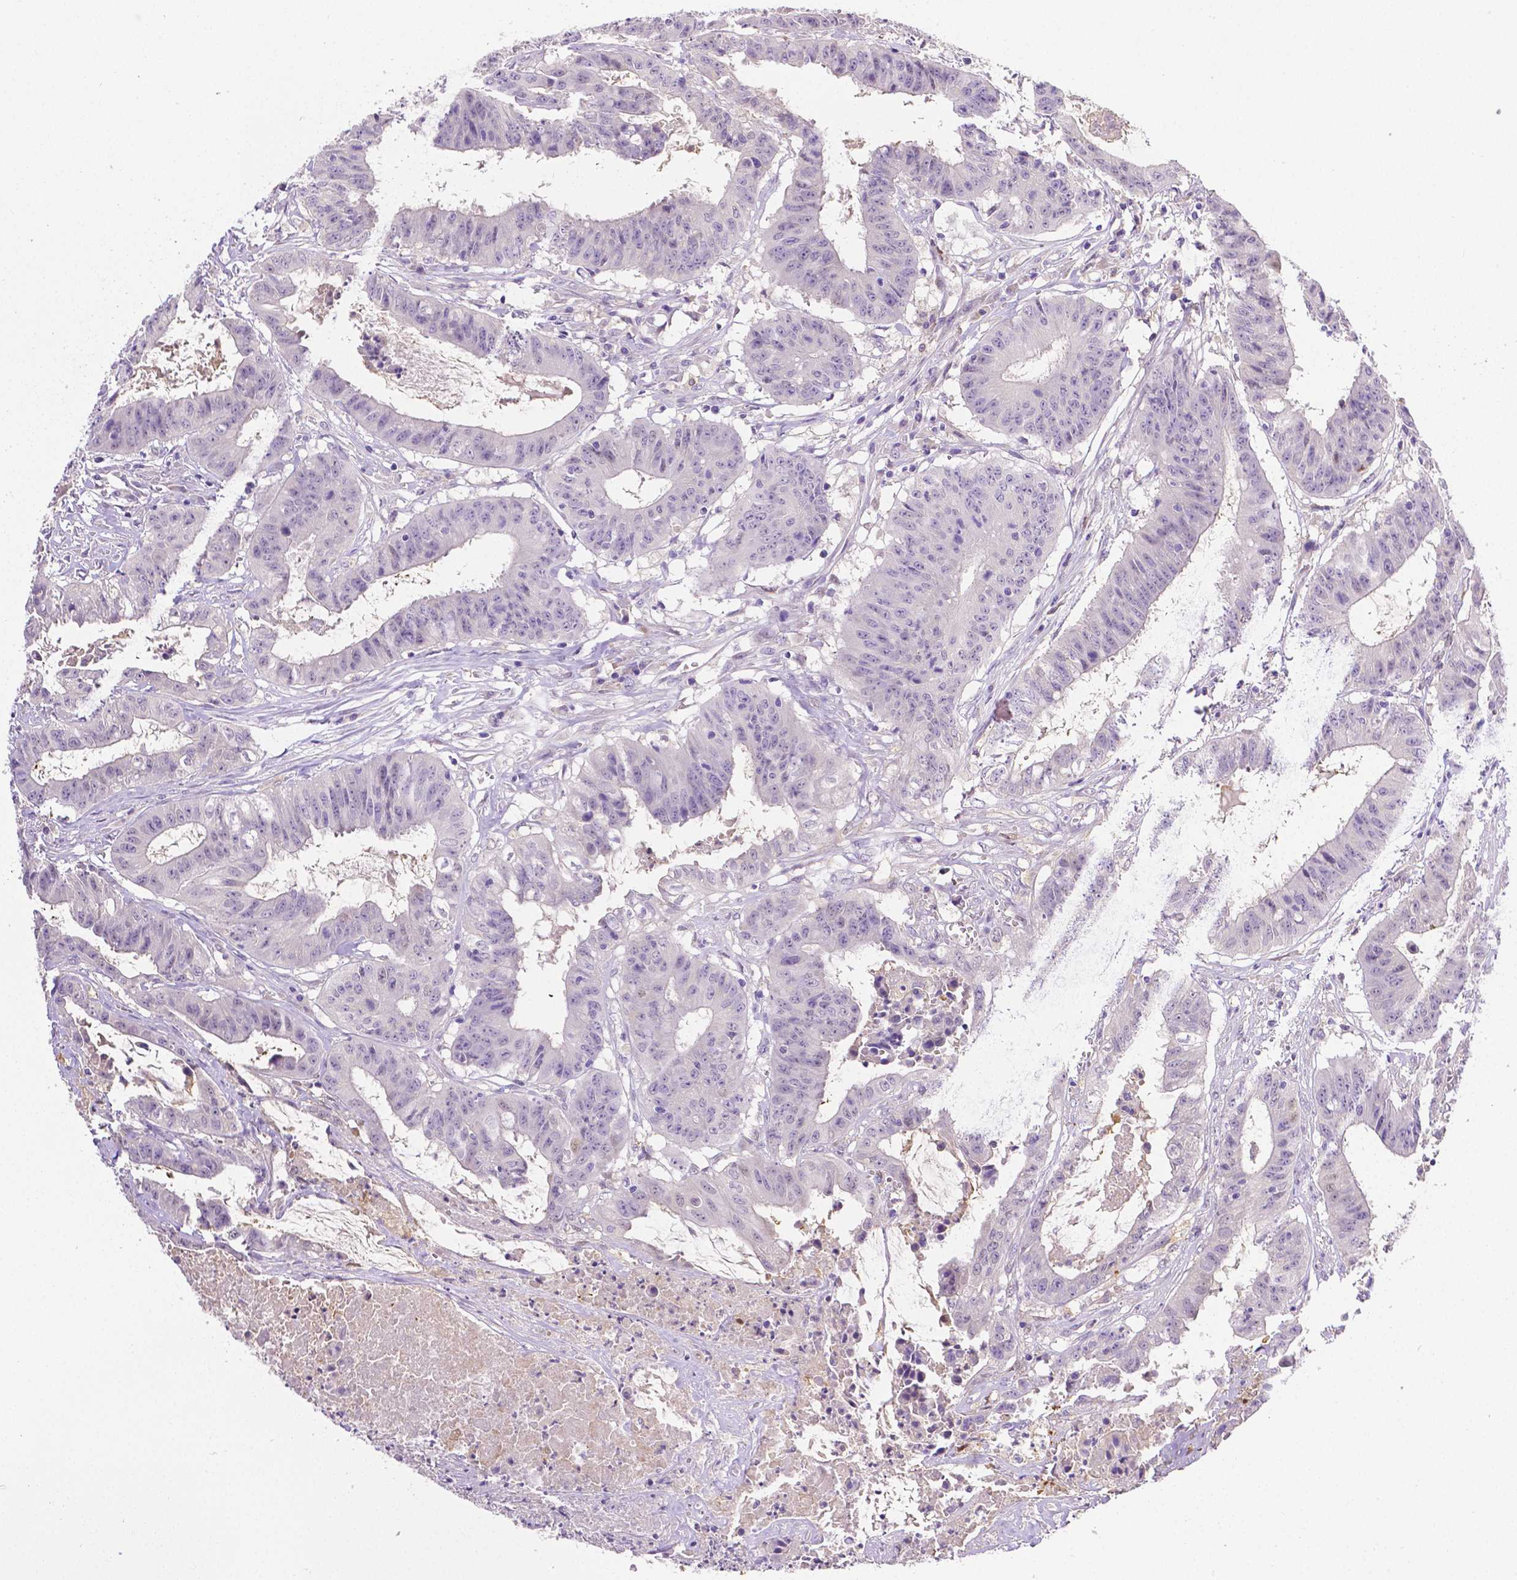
{"staining": {"intensity": "negative", "quantity": "none", "location": "none"}, "tissue": "colorectal cancer", "cell_type": "Tumor cells", "image_type": "cancer", "snomed": [{"axis": "morphology", "description": "Adenocarcinoma, NOS"}, {"axis": "topography", "description": "Colon"}], "caption": "Immunohistochemistry of colorectal cancer exhibits no expression in tumor cells. (IHC, brightfield microscopy, high magnification).", "gene": "NXPH2", "patient": {"sex": "male", "age": 33}}